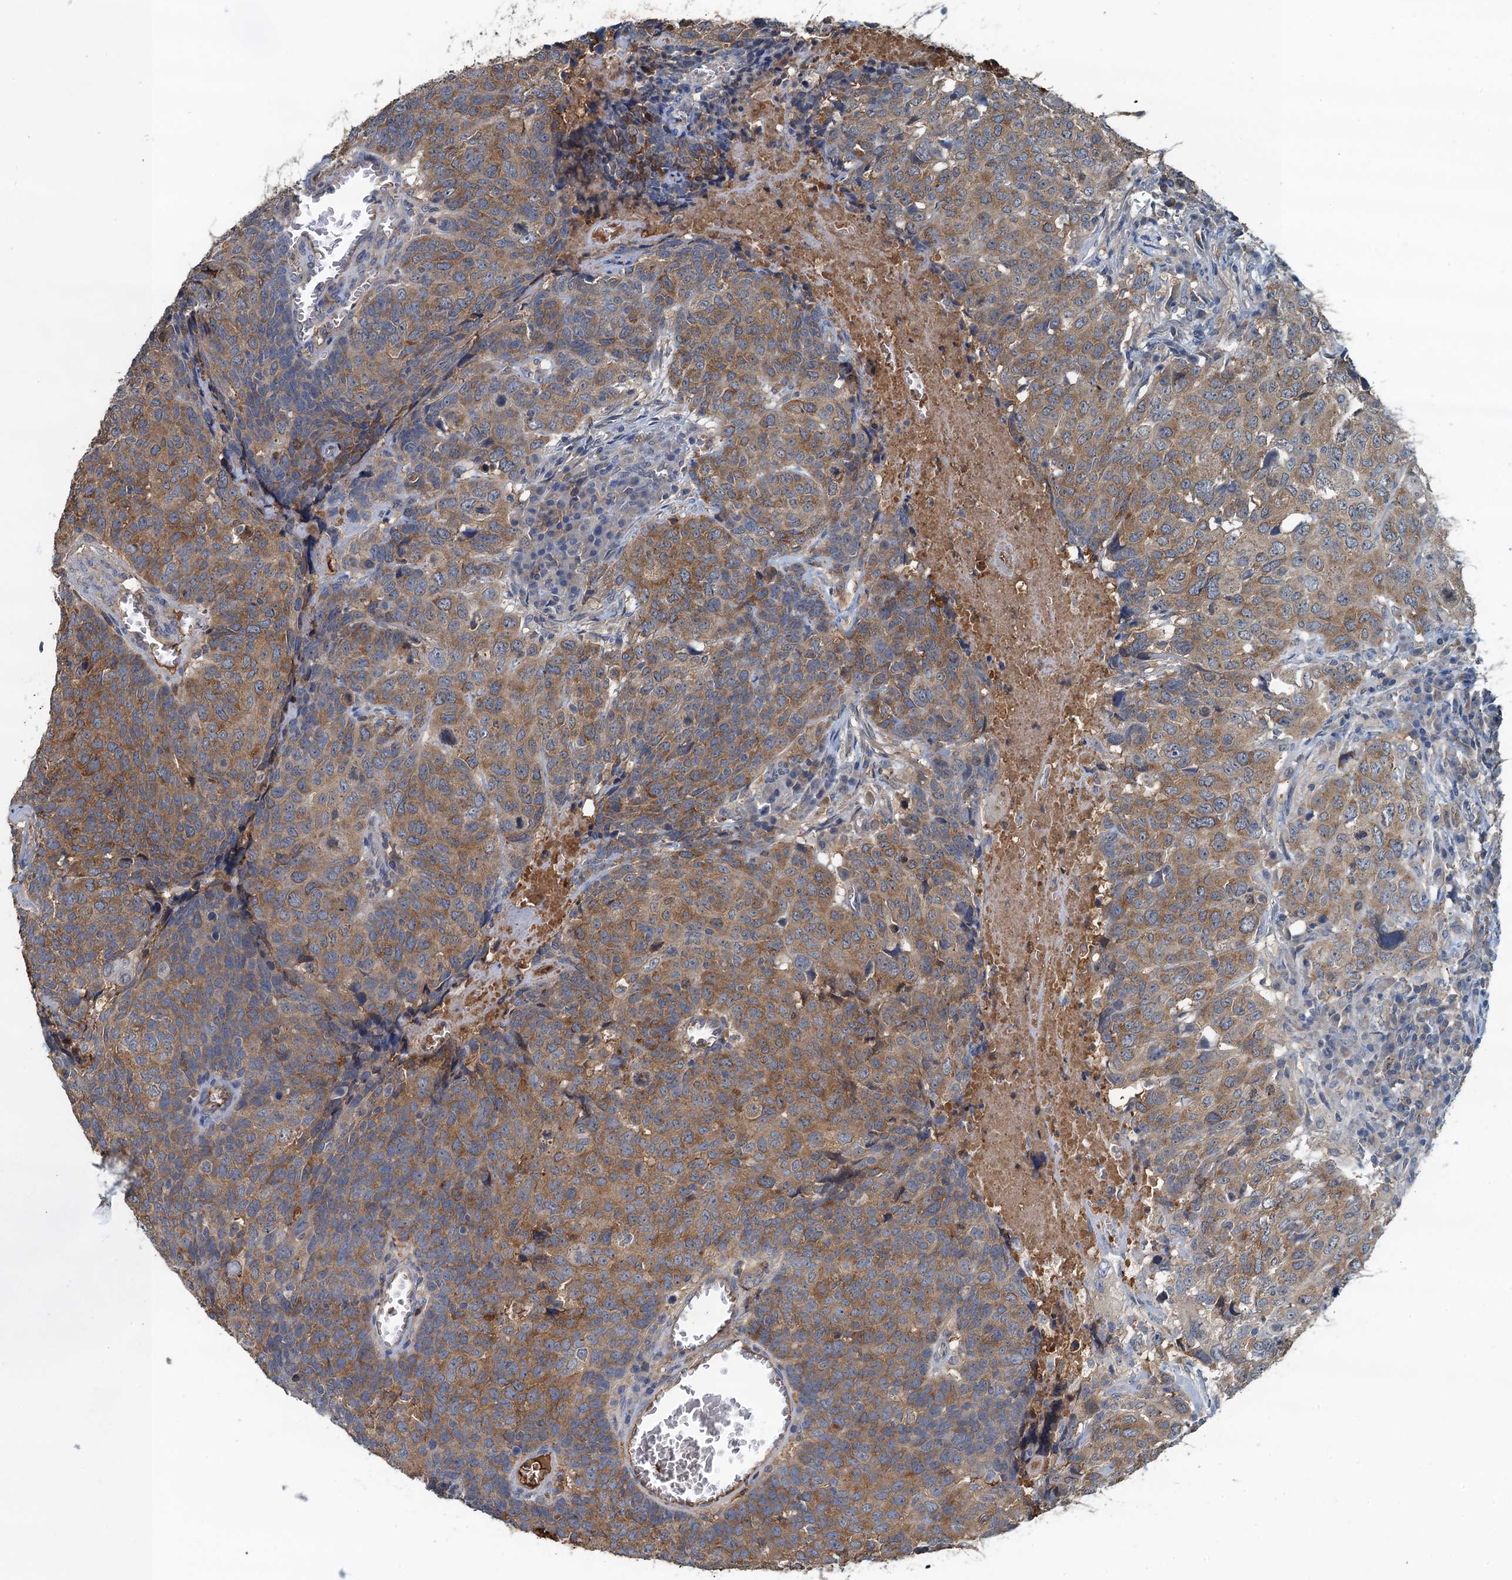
{"staining": {"intensity": "moderate", "quantity": ">75%", "location": "cytoplasmic/membranous"}, "tissue": "head and neck cancer", "cell_type": "Tumor cells", "image_type": "cancer", "snomed": [{"axis": "morphology", "description": "Squamous cell carcinoma, NOS"}, {"axis": "topography", "description": "Head-Neck"}], "caption": "Tumor cells display medium levels of moderate cytoplasmic/membranous staining in about >75% of cells in head and neck squamous cell carcinoma.", "gene": "LSM14B", "patient": {"sex": "male", "age": 66}}